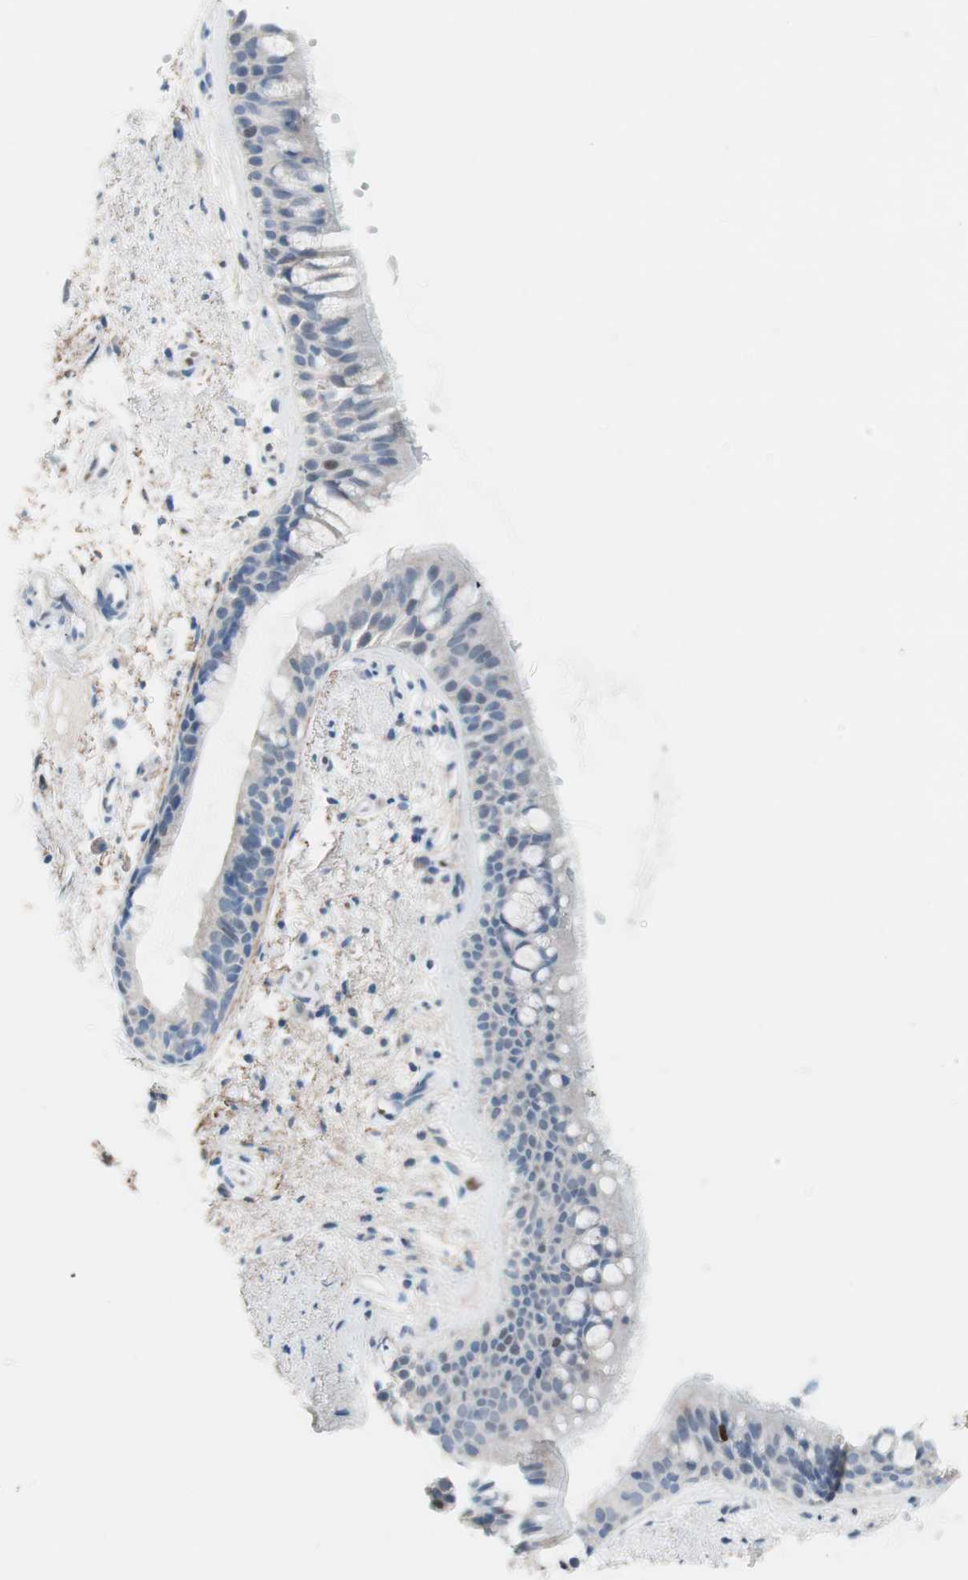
{"staining": {"intensity": "negative", "quantity": "none", "location": "none"}, "tissue": "bronchus", "cell_type": "Respiratory epithelial cells", "image_type": "normal", "snomed": [{"axis": "morphology", "description": "Normal tissue, NOS"}, {"axis": "topography", "description": "Bronchus"}], "caption": "Respiratory epithelial cells show no significant protein positivity in unremarkable bronchus. (DAB (3,3'-diaminobenzidine) IHC visualized using brightfield microscopy, high magnification).", "gene": "FOSL1", "patient": {"sex": "female", "age": 54}}